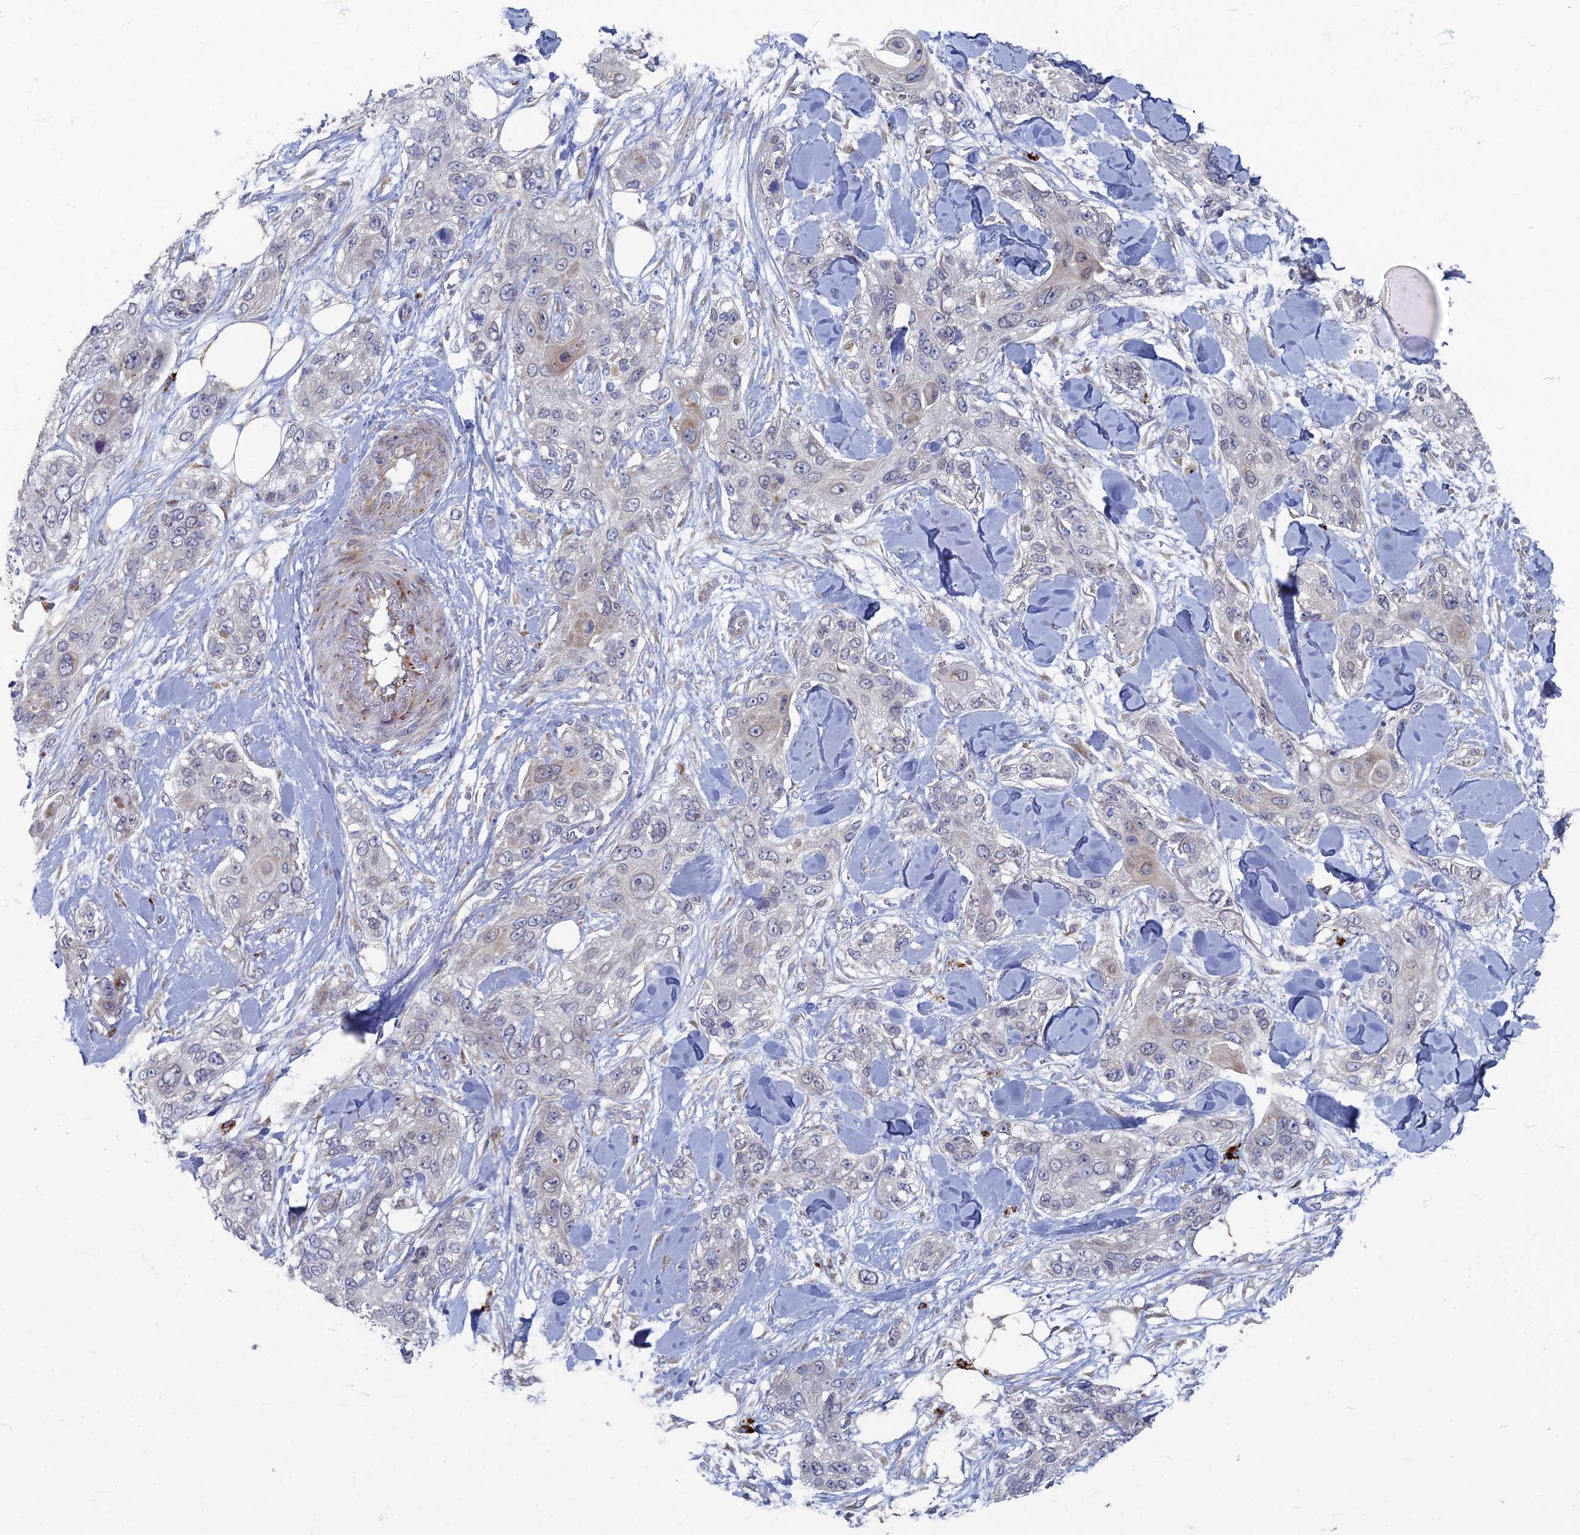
{"staining": {"intensity": "weak", "quantity": "<25%", "location": "cytoplasmic/membranous"}, "tissue": "skin cancer", "cell_type": "Tumor cells", "image_type": "cancer", "snomed": [{"axis": "morphology", "description": "Normal tissue, NOS"}, {"axis": "morphology", "description": "Squamous cell carcinoma, NOS"}, {"axis": "topography", "description": "Skin"}], "caption": "Skin cancer (squamous cell carcinoma) was stained to show a protein in brown. There is no significant positivity in tumor cells.", "gene": "TMEM128", "patient": {"sex": "male", "age": 72}}